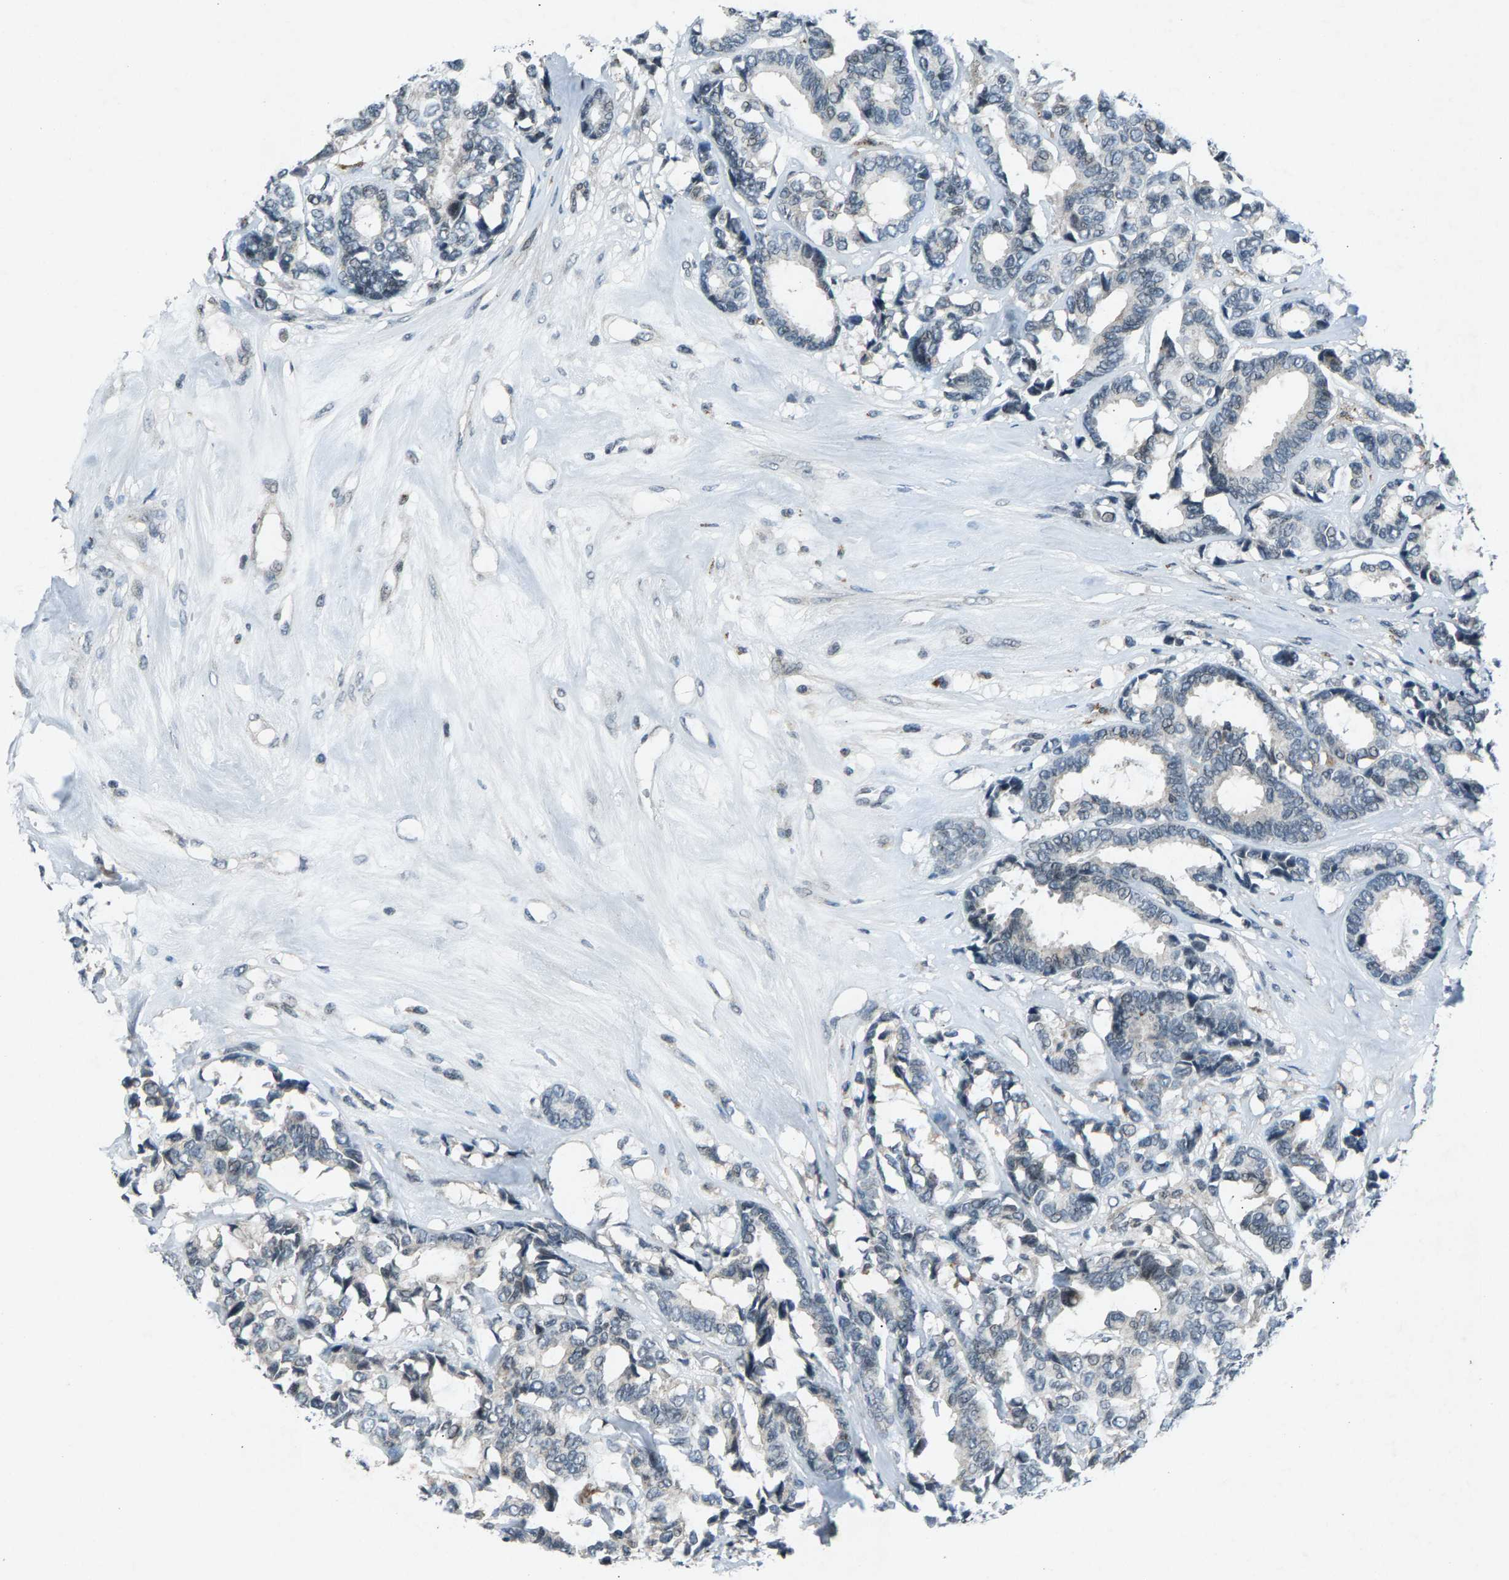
{"staining": {"intensity": "negative", "quantity": "none", "location": "none"}, "tissue": "breast cancer", "cell_type": "Tumor cells", "image_type": "cancer", "snomed": [{"axis": "morphology", "description": "Duct carcinoma"}, {"axis": "topography", "description": "Breast"}], "caption": "Immunohistochemistry photomicrograph of human breast cancer stained for a protein (brown), which exhibits no staining in tumor cells.", "gene": "ZPR1", "patient": {"sex": "female", "age": 87}}